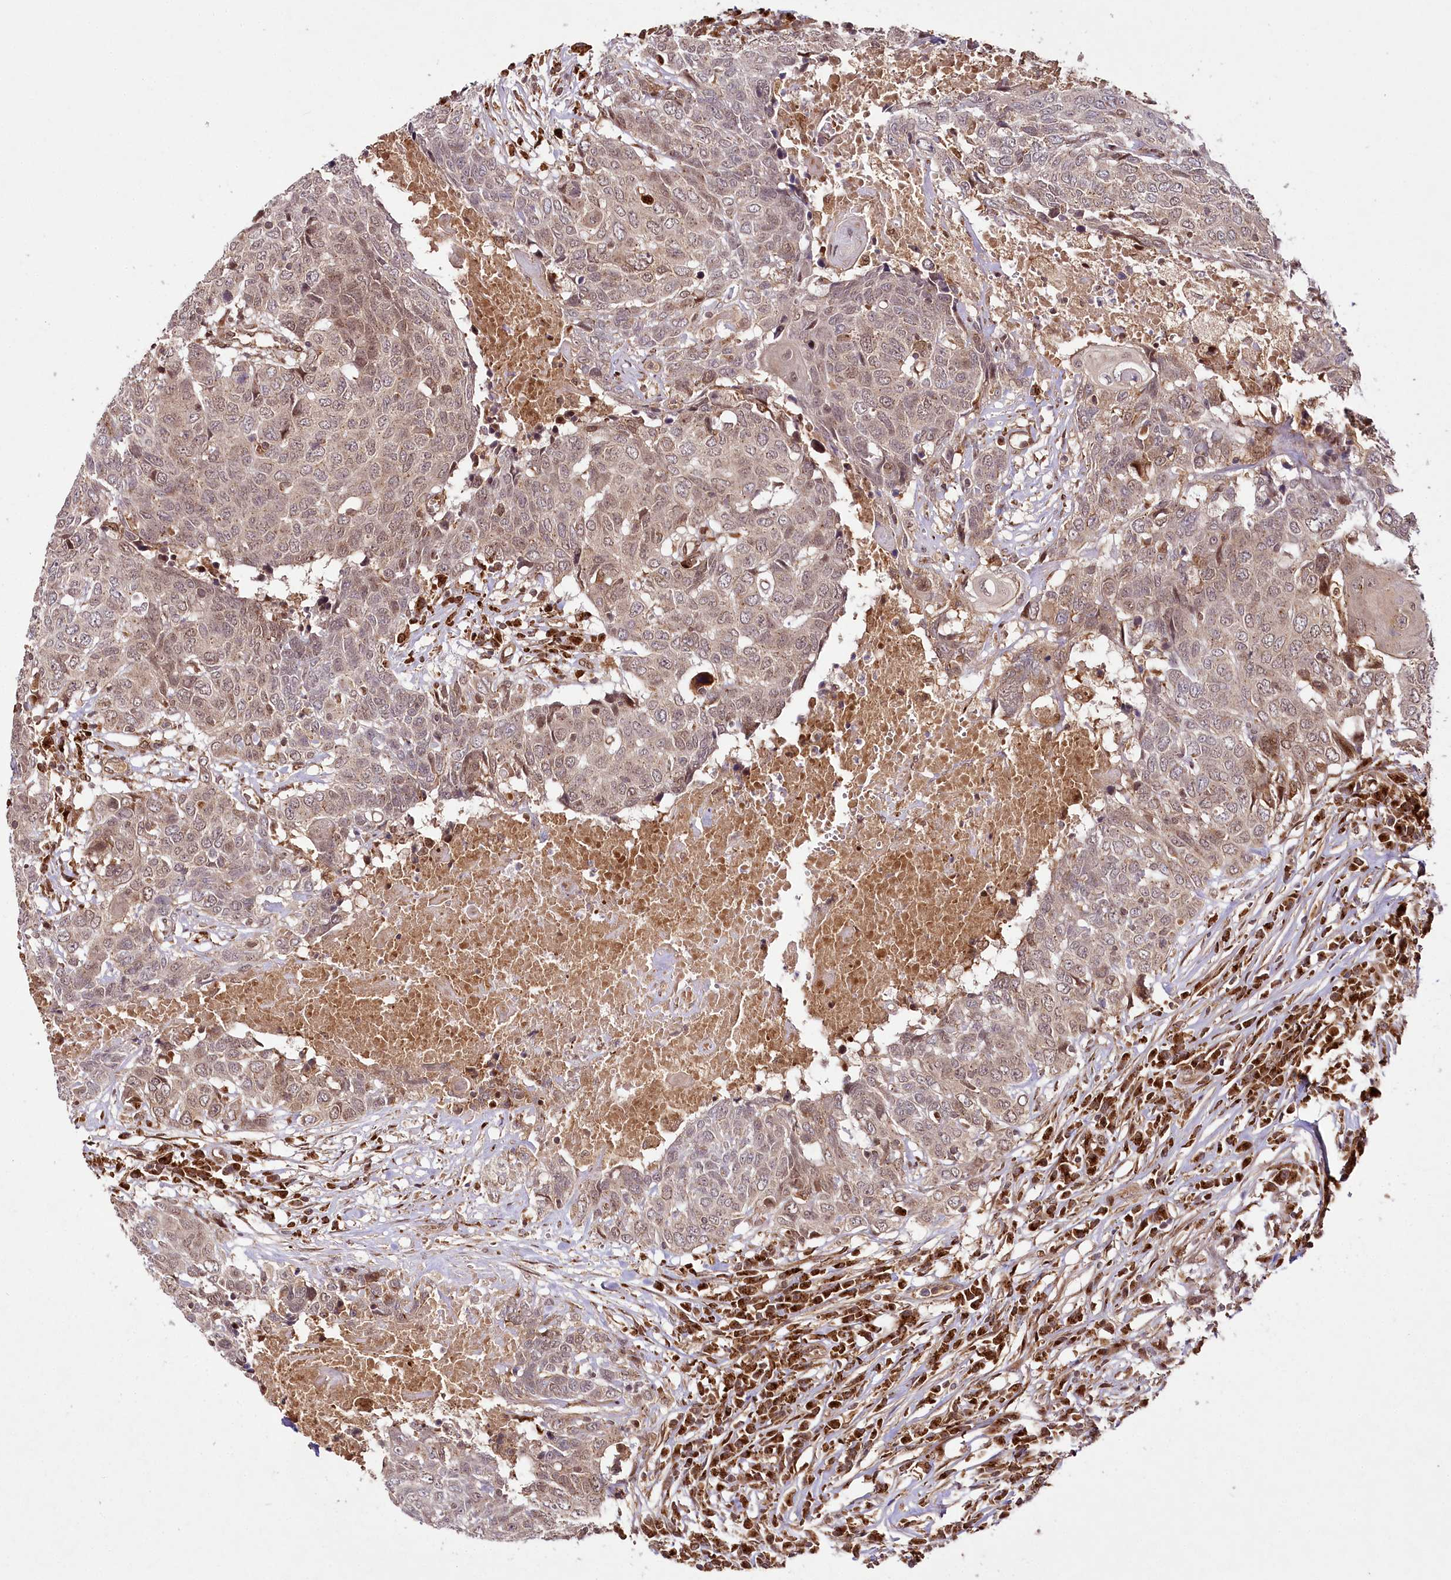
{"staining": {"intensity": "weak", "quantity": ">75%", "location": "cytoplasmic/membranous,nuclear"}, "tissue": "head and neck cancer", "cell_type": "Tumor cells", "image_type": "cancer", "snomed": [{"axis": "morphology", "description": "Squamous cell carcinoma, NOS"}, {"axis": "topography", "description": "Head-Neck"}], "caption": "A high-resolution micrograph shows IHC staining of head and neck cancer, which displays weak cytoplasmic/membranous and nuclear staining in about >75% of tumor cells.", "gene": "COPG1", "patient": {"sex": "male", "age": 66}}